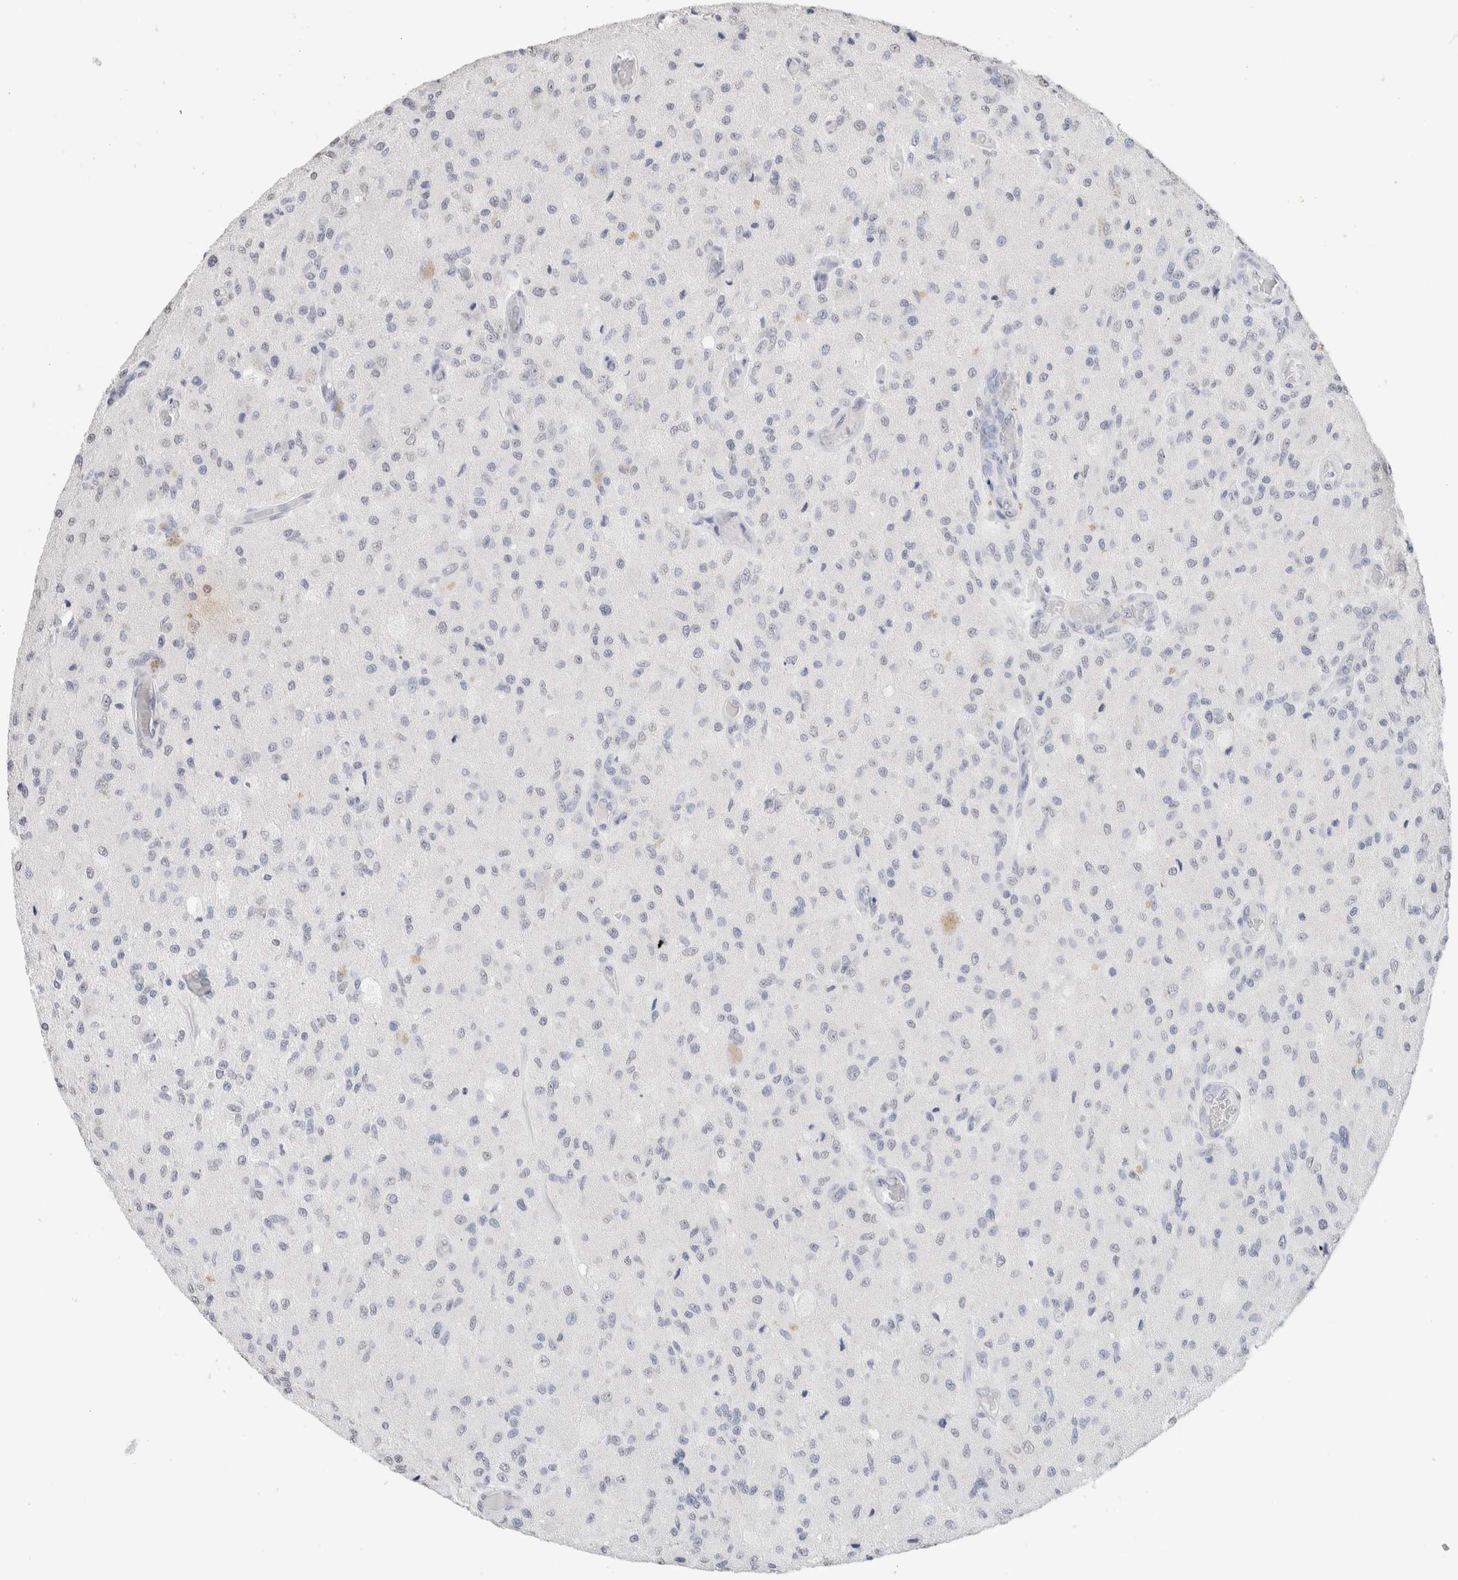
{"staining": {"intensity": "negative", "quantity": "none", "location": "none"}, "tissue": "glioma", "cell_type": "Tumor cells", "image_type": "cancer", "snomed": [{"axis": "morphology", "description": "Normal tissue, NOS"}, {"axis": "morphology", "description": "Glioma, malignant, High grade"}, {"axis": "topography", "description": "Cerebral cortex"}], "caption": "Immunohistochemistry of malignant glioma (high-grade) demonstrates no positivity in tumor cells. (Brightfield microscopy of DAB (3,3'-diaminobenzidine) IHC at high magnification).", "gene": "CD80", "patient": {"sex": "male", "age": 77}}